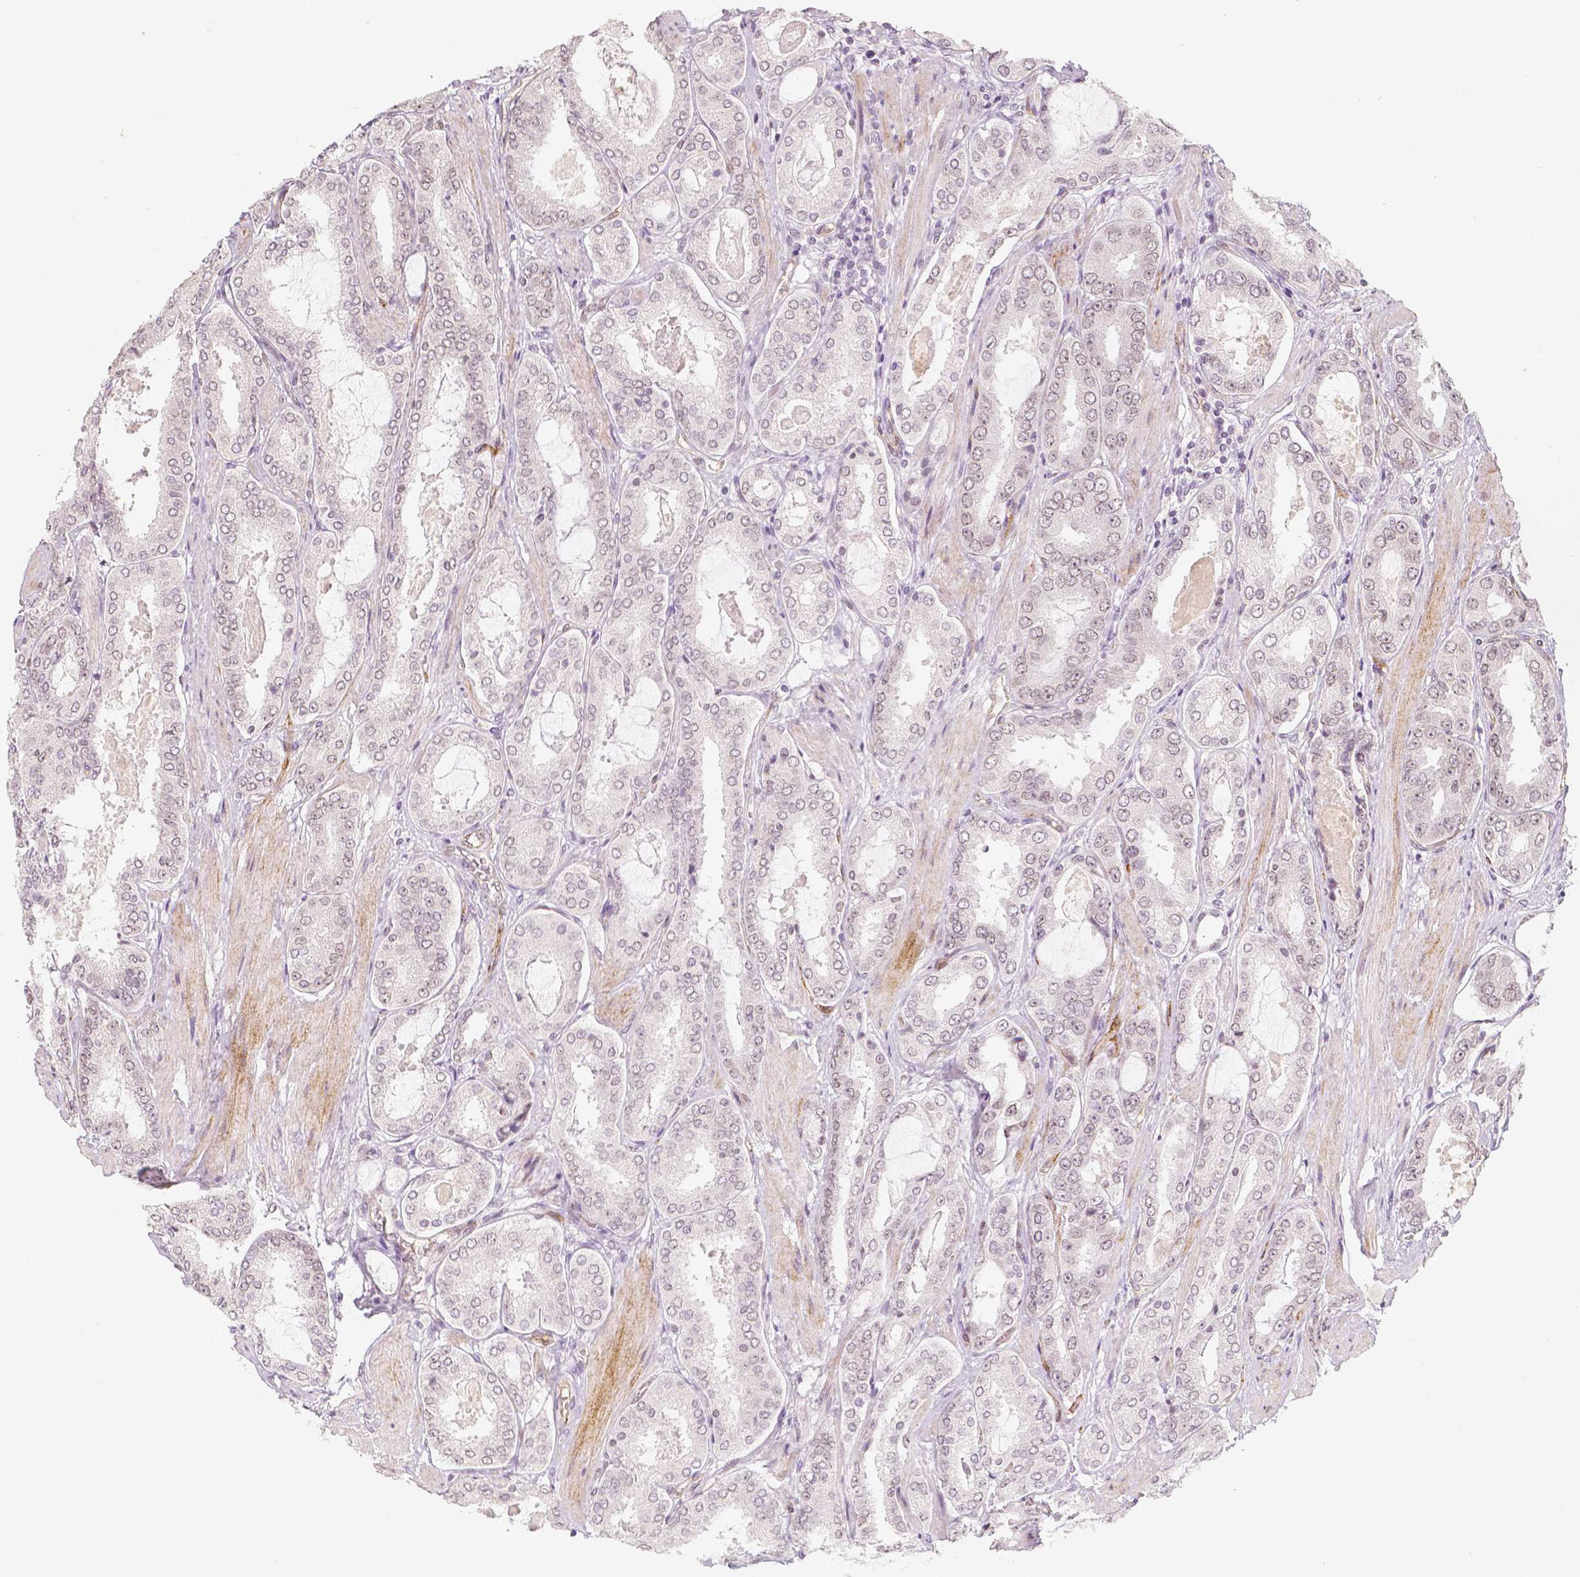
{"staining": {"intensity": "negative", "quantity": "none", "location": "none"}, "tissue": "prostate cancer", "cell_type": "Tumor cells", "image_type": "cancer", "snomed": [{"axis": "morphology", "description": "Adenocarcinoma, High grade"}, {"axis": "topography", "description": "Prostate"}], "caption": "Immunohistochemistry (IHC) of human high-grade adenocarcinoma (prostate) displays no staining in tumor cells.", "gene": "KDM5B", "patient": {"sex": "male", "age": 63}}